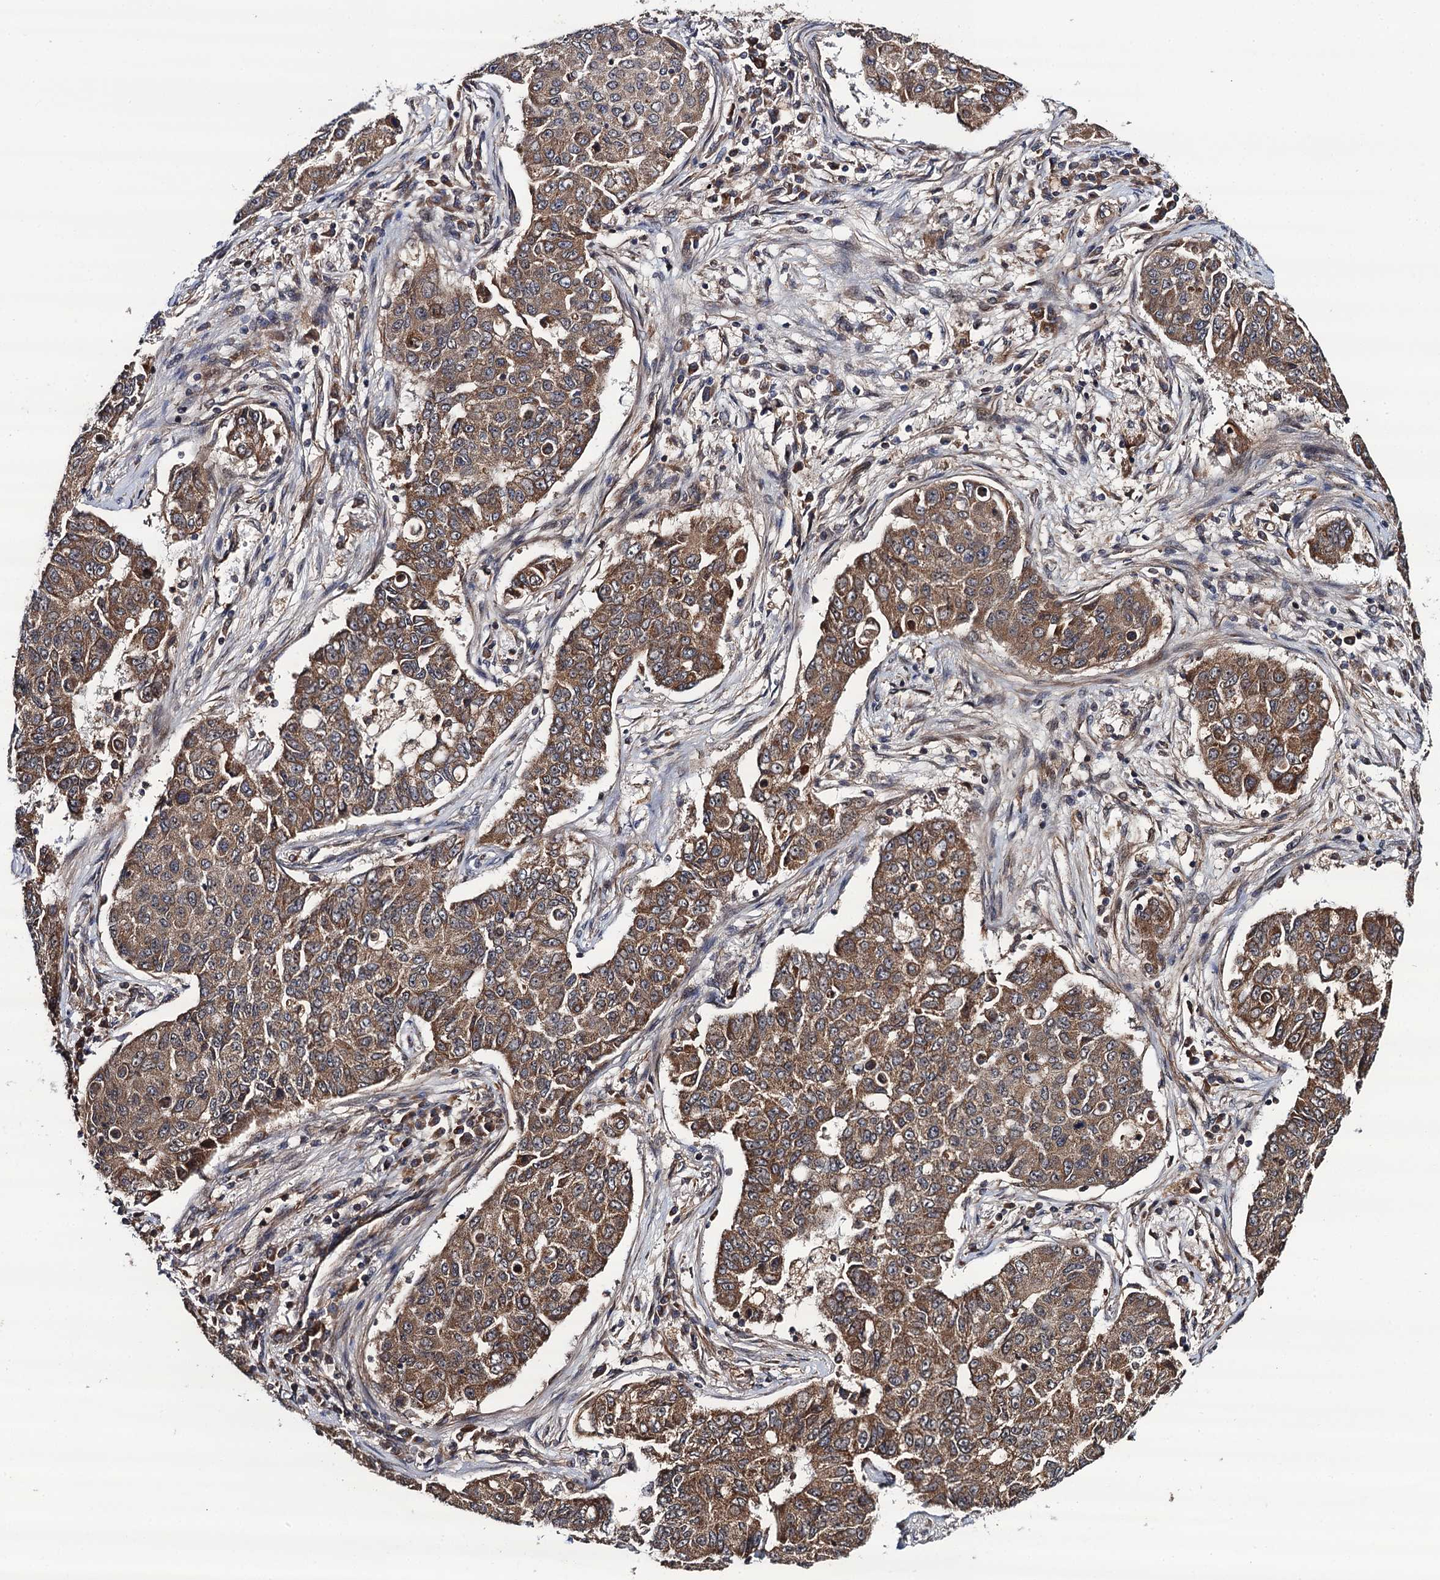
{"staining": {"intensity": "moderate", "quantity": ">75%", "location": "cytoplasmic/membranous"}, "tissue": "lung cancer", "cell_type": "Tumor cells", "image_type": "cancer", "snomed": [{"axis": "morphology", "description": "Squamous cell carcinoma, NOS"}, {"axis": "topography", "description": "Lung"}], "caption": "Tumor cells exhibit medium levels of moderate cytoplasmic/membranous expression in about >75% of cells in squamous cell carcinoma (lung). Using DAB (brown) and hematoxylin (blue) stains, captured at high magnification using brightfield microscopy.", "gene": "FSIP1", "patient": {"sex": "male", "age": 74}}